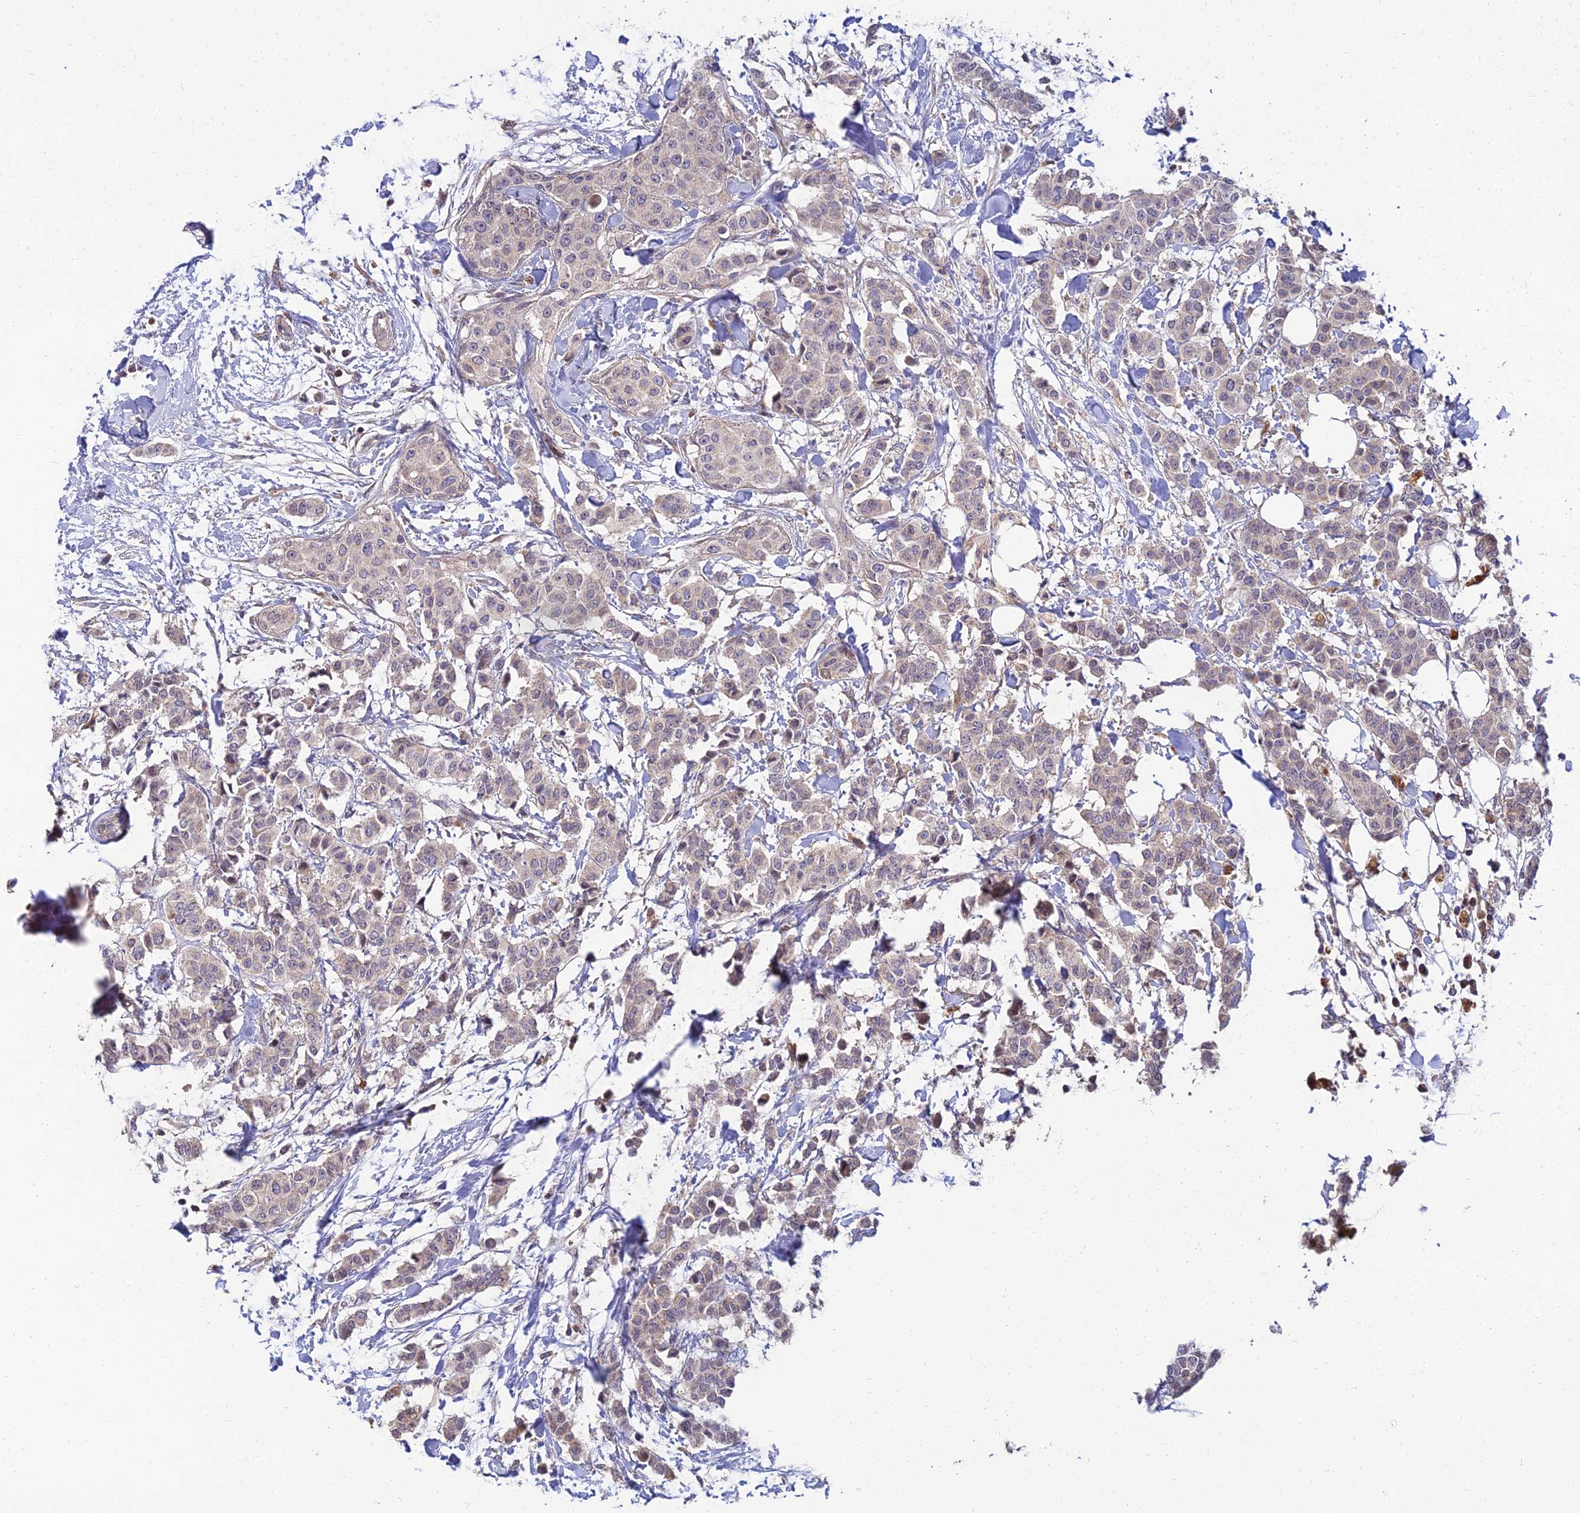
{"staining": {"intensity": "negative", "quantity": "none", "location": "none"}, "tissue": "breast cancer", "cell_type": "Tumor cells", "image_type": "cancer", "snomed": [{"axis": "morphology", "description": "Duct carcinoma"}, {"axis": "topography", "description": "Breast"}], "caption": "The immunohistochemistry micrograph has no significant positivity in tumor cells of breast invasive ductal carcinoma tissue.", "gene": "NPY", "patient": {"sex": "female", "age": 40}}